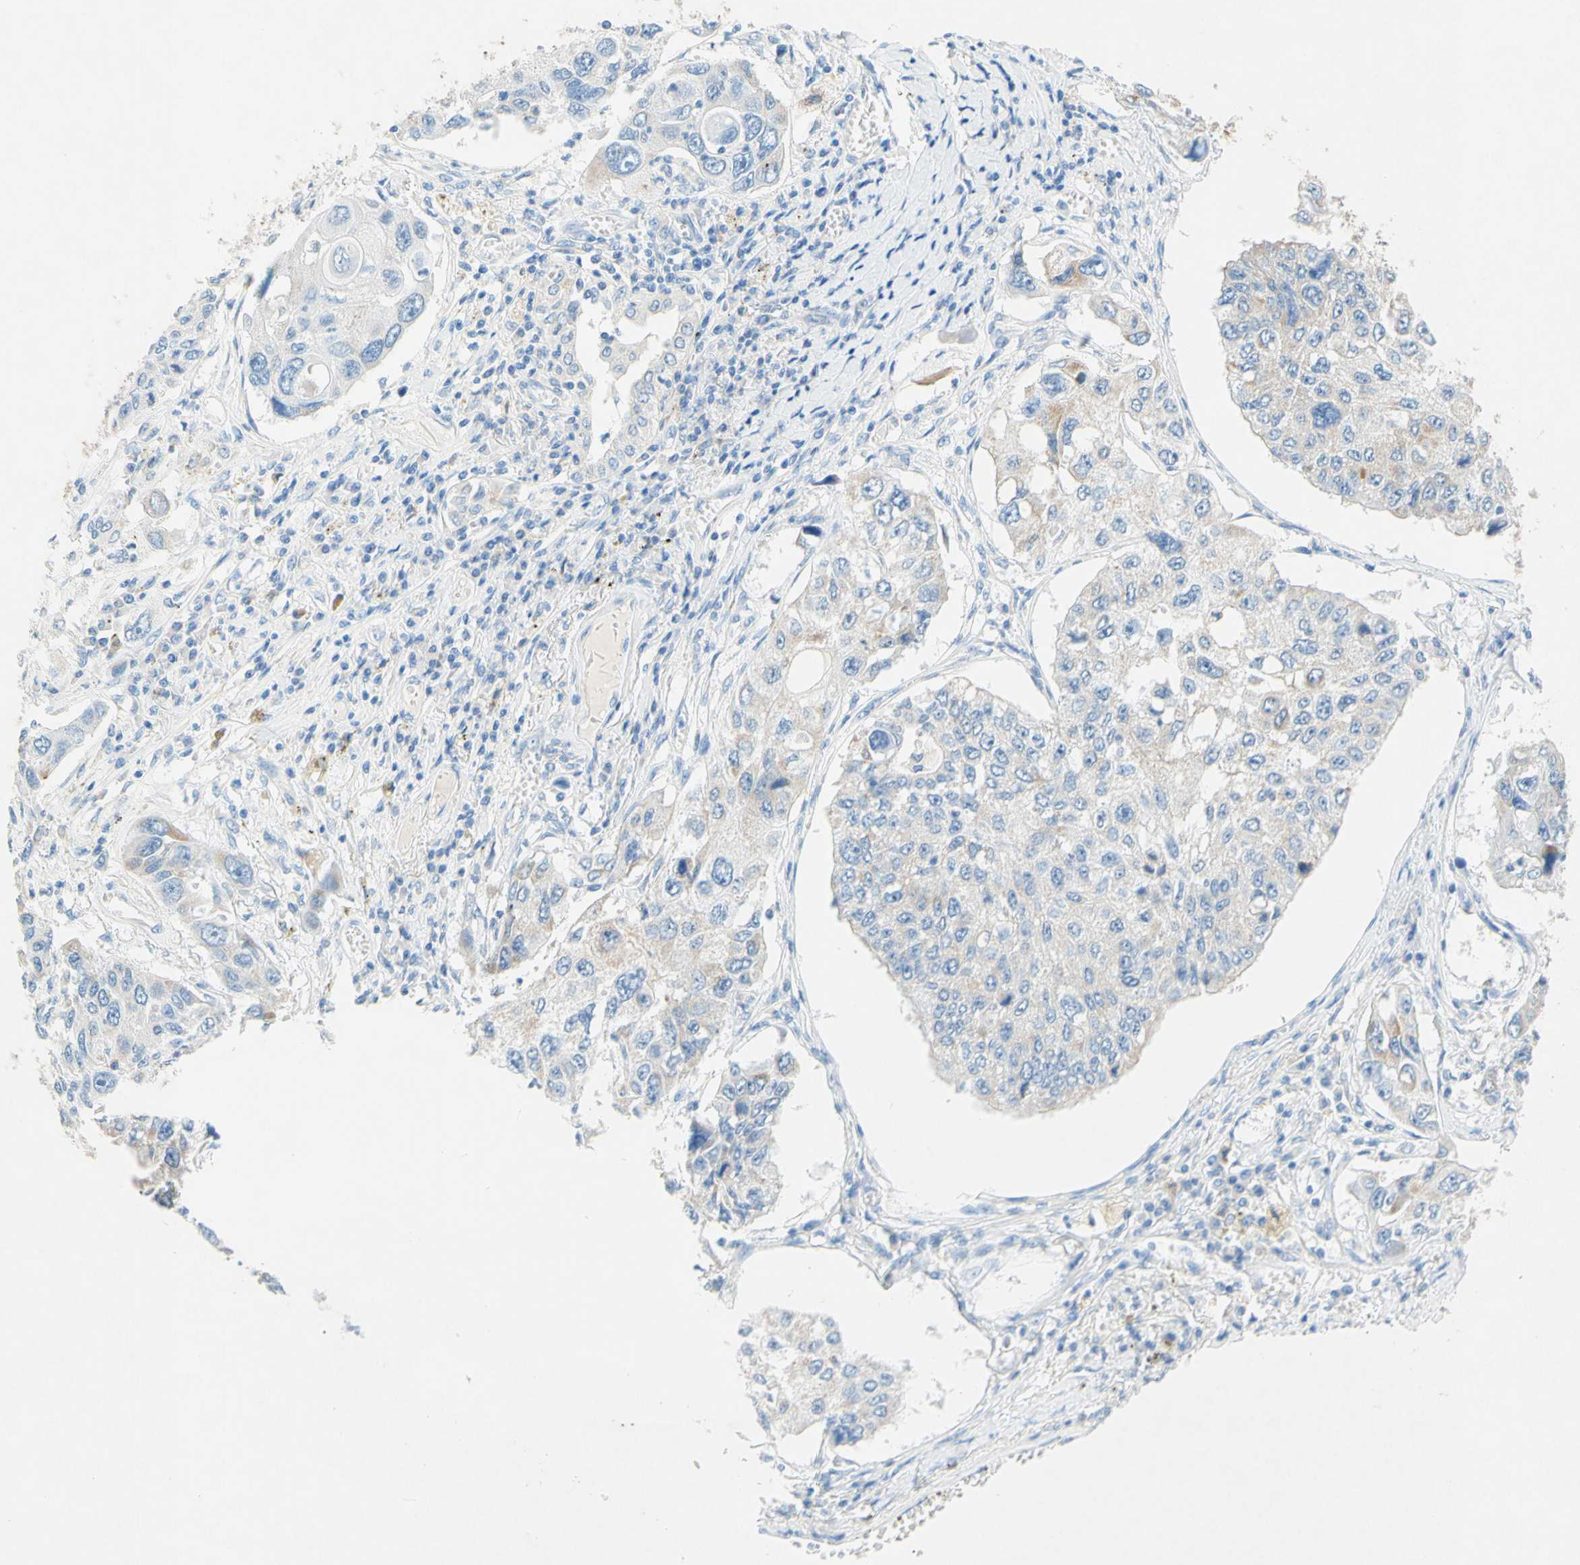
{"staining": {"intensity": "weak", "quantity": "25%-75%", "location": "cytoplasmic/membranous"}, "tissue": "lung cancer", "cell_type": "Tumor cells", "image_type": "cancer", "snomed": [{"axis": "morphology", "description": "Squamous cell carcinoma, NOS"}, {"axis": "topography", "description": "Lung"}], "caption": "Protein expression analysis of human lung cancer reveals weak cytoplasmic/membranous positivity in approximately 25%-75% of tumor cells.", "gene": "SLC46A1", "patient": {"sex": "male", "age": 71}}